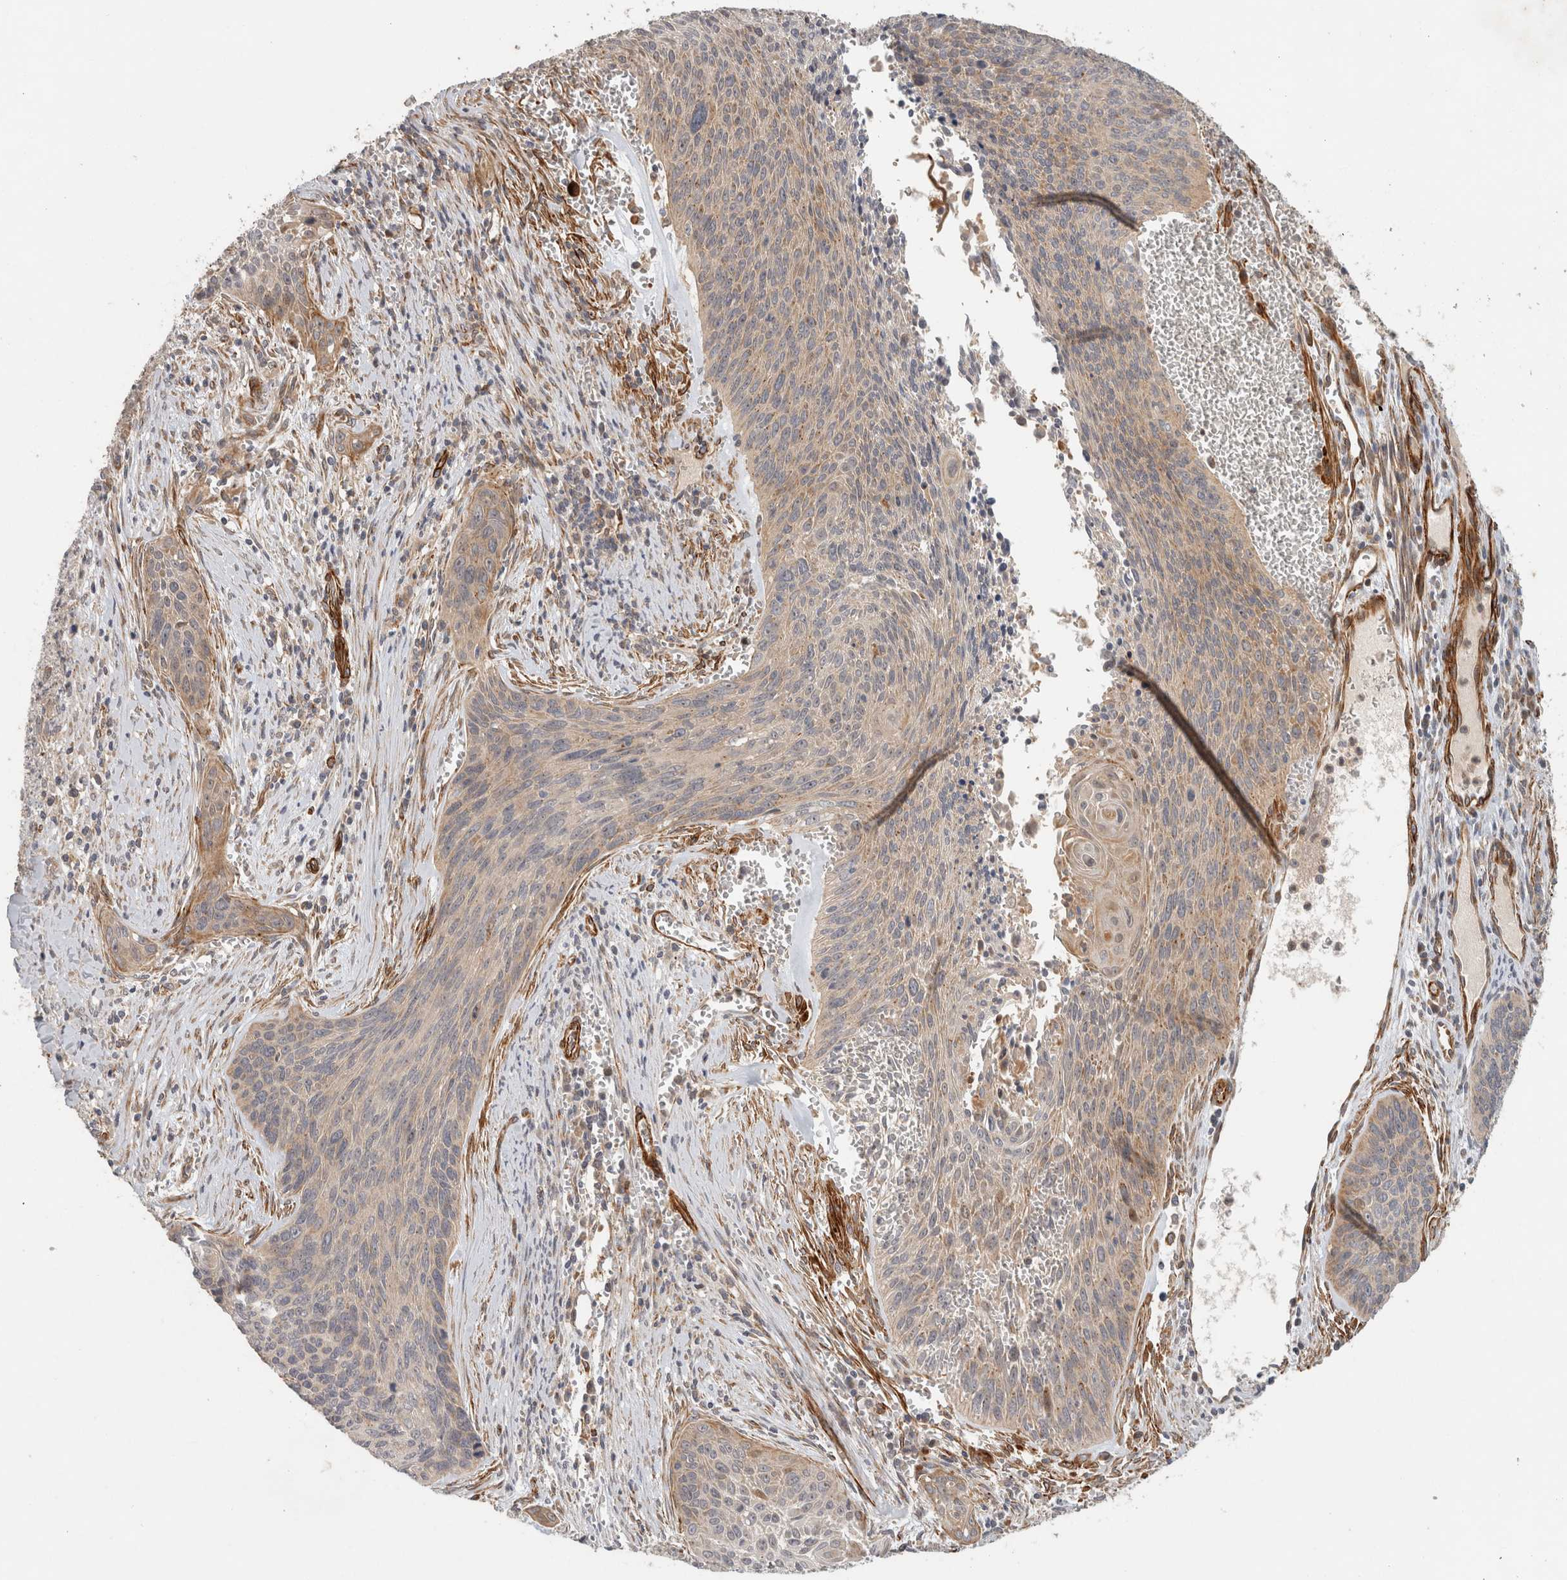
{"staining": {"intensity": "moderate", "quantity": "25%-75%", "location": "cytoplasmic/membranous"}, "tissue": "cervical cancer", "cell_type": "Tumor cells", "image_type": "cancer", "snomed": [{"axis": "morphology", "description": "Squamous cell carcinoma, NOS"}, {"axis": "topography", "description": "Cervix"}], "caption": "Cervical cancer (squamous cell carcinoma) stained with a brown dye shows moderate cytoplasmic/membranous positive staining in approximately 25%-75% of tumor cells.", "gene": "SIPA1L2", "patient": {"sex": "female", "age": 55}}